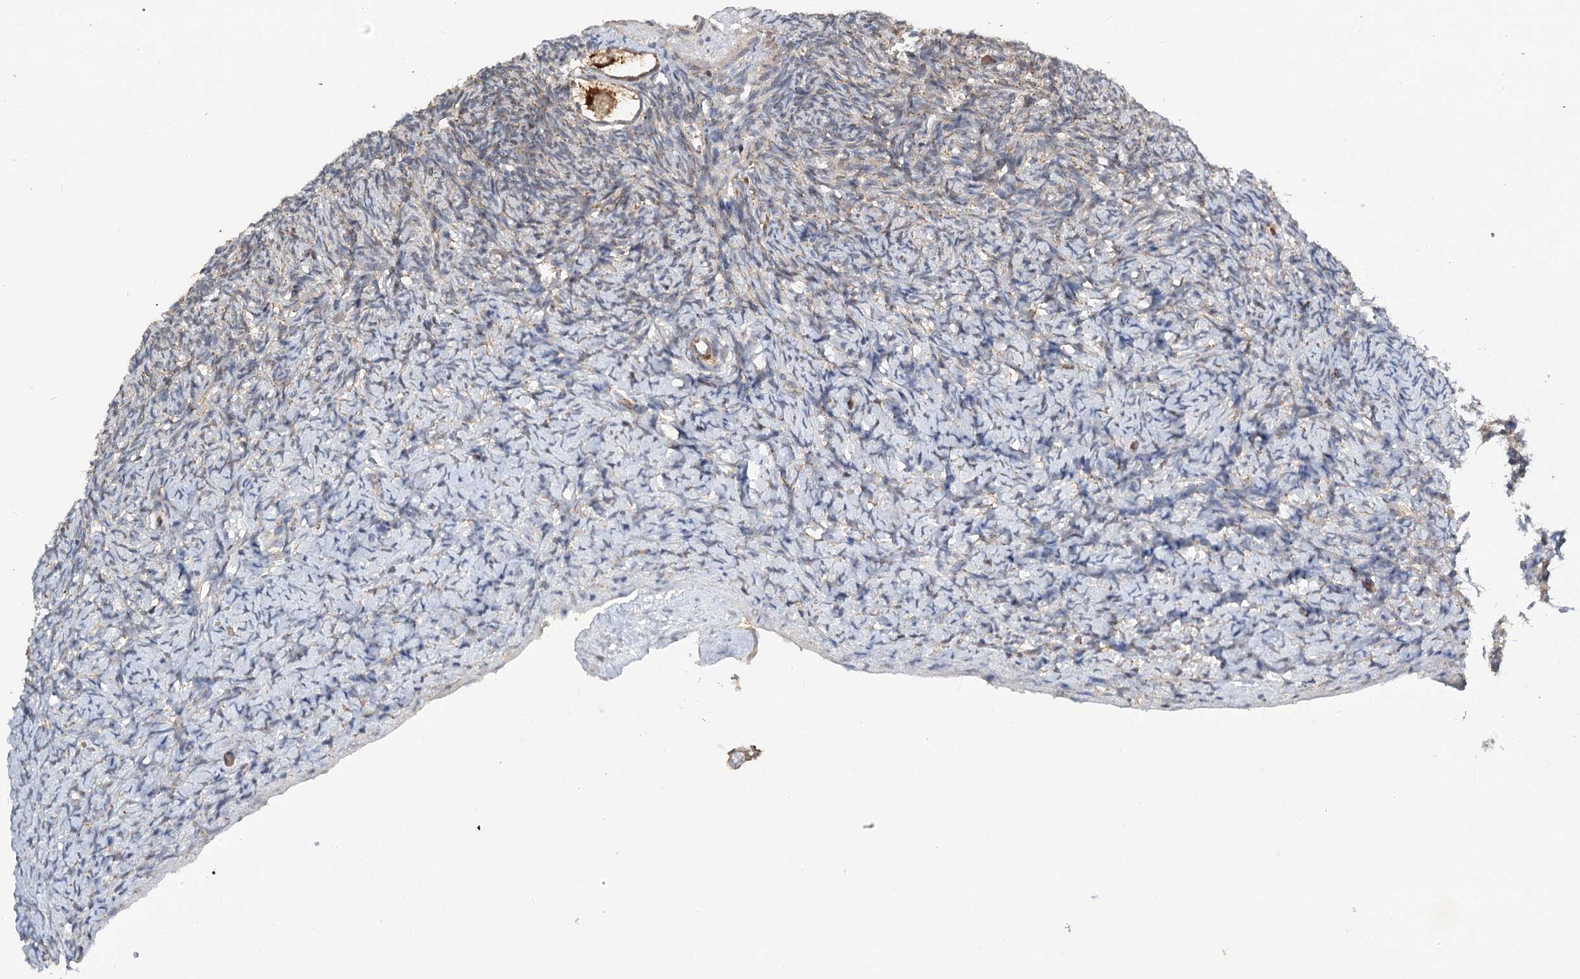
{"staining": {"intensity": "moderate", "quantity": ">75%", "location": "cytoplasmic/membranous"}, "tissue": "ovary", "cell_type": "Follicle cells", "image_type": "normal", "snomed": [{"axis": "morphology", "description": "Normal tissue, NOS"}, {"axis": "topography", "description": "Ovary"}], "caption": "Ovary stained for a protein exhibits moderate cytoplasmic/membranous positivity in follicle cells. The protein of interest is shown in brown color, while the nuclei are stained blue.", "gene": "PYROXD2", "patient": {"sex": "female", "age": 34}}